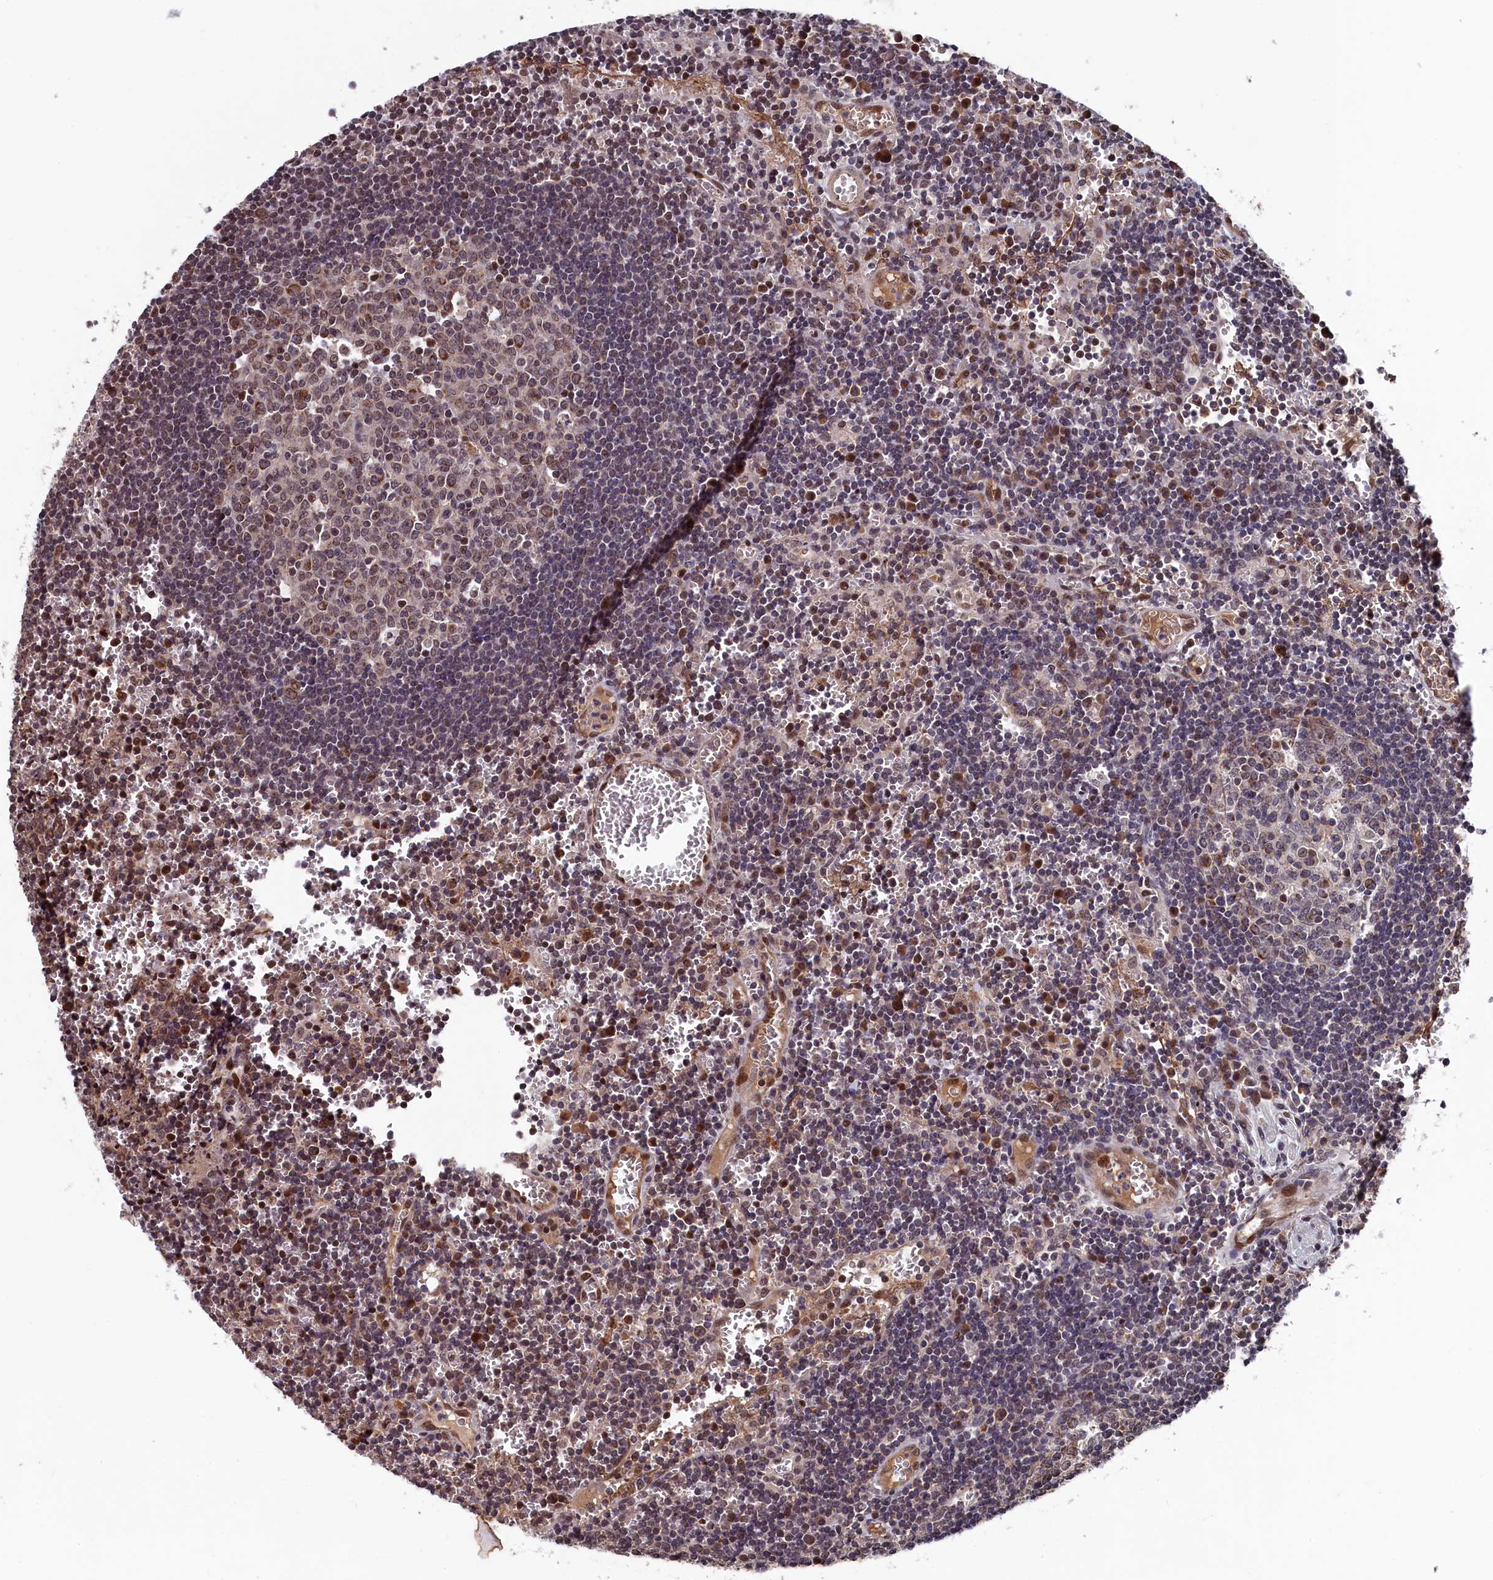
{"staining": {"intensity": "weak", "quantity": "25%-75%", "location": "cytoplasmic/membranous,nuclear"}, "tissue": "lymph node", "cell_type": "Germinal center cells", "image_type": "normal", "snomed": [{"axis": "morphology", "description": "Normal tissue, NOS"}, {"axis": "topography", "description": "Lymph node"}], "caption": "Protein staining shows weak cytoplasmic/membranous,nuclear expression in approximately 25%-75% of germinal center cells in normal lymph node.", "gene": "CLPX", "patient": {"sex": "female", "age": 73}}